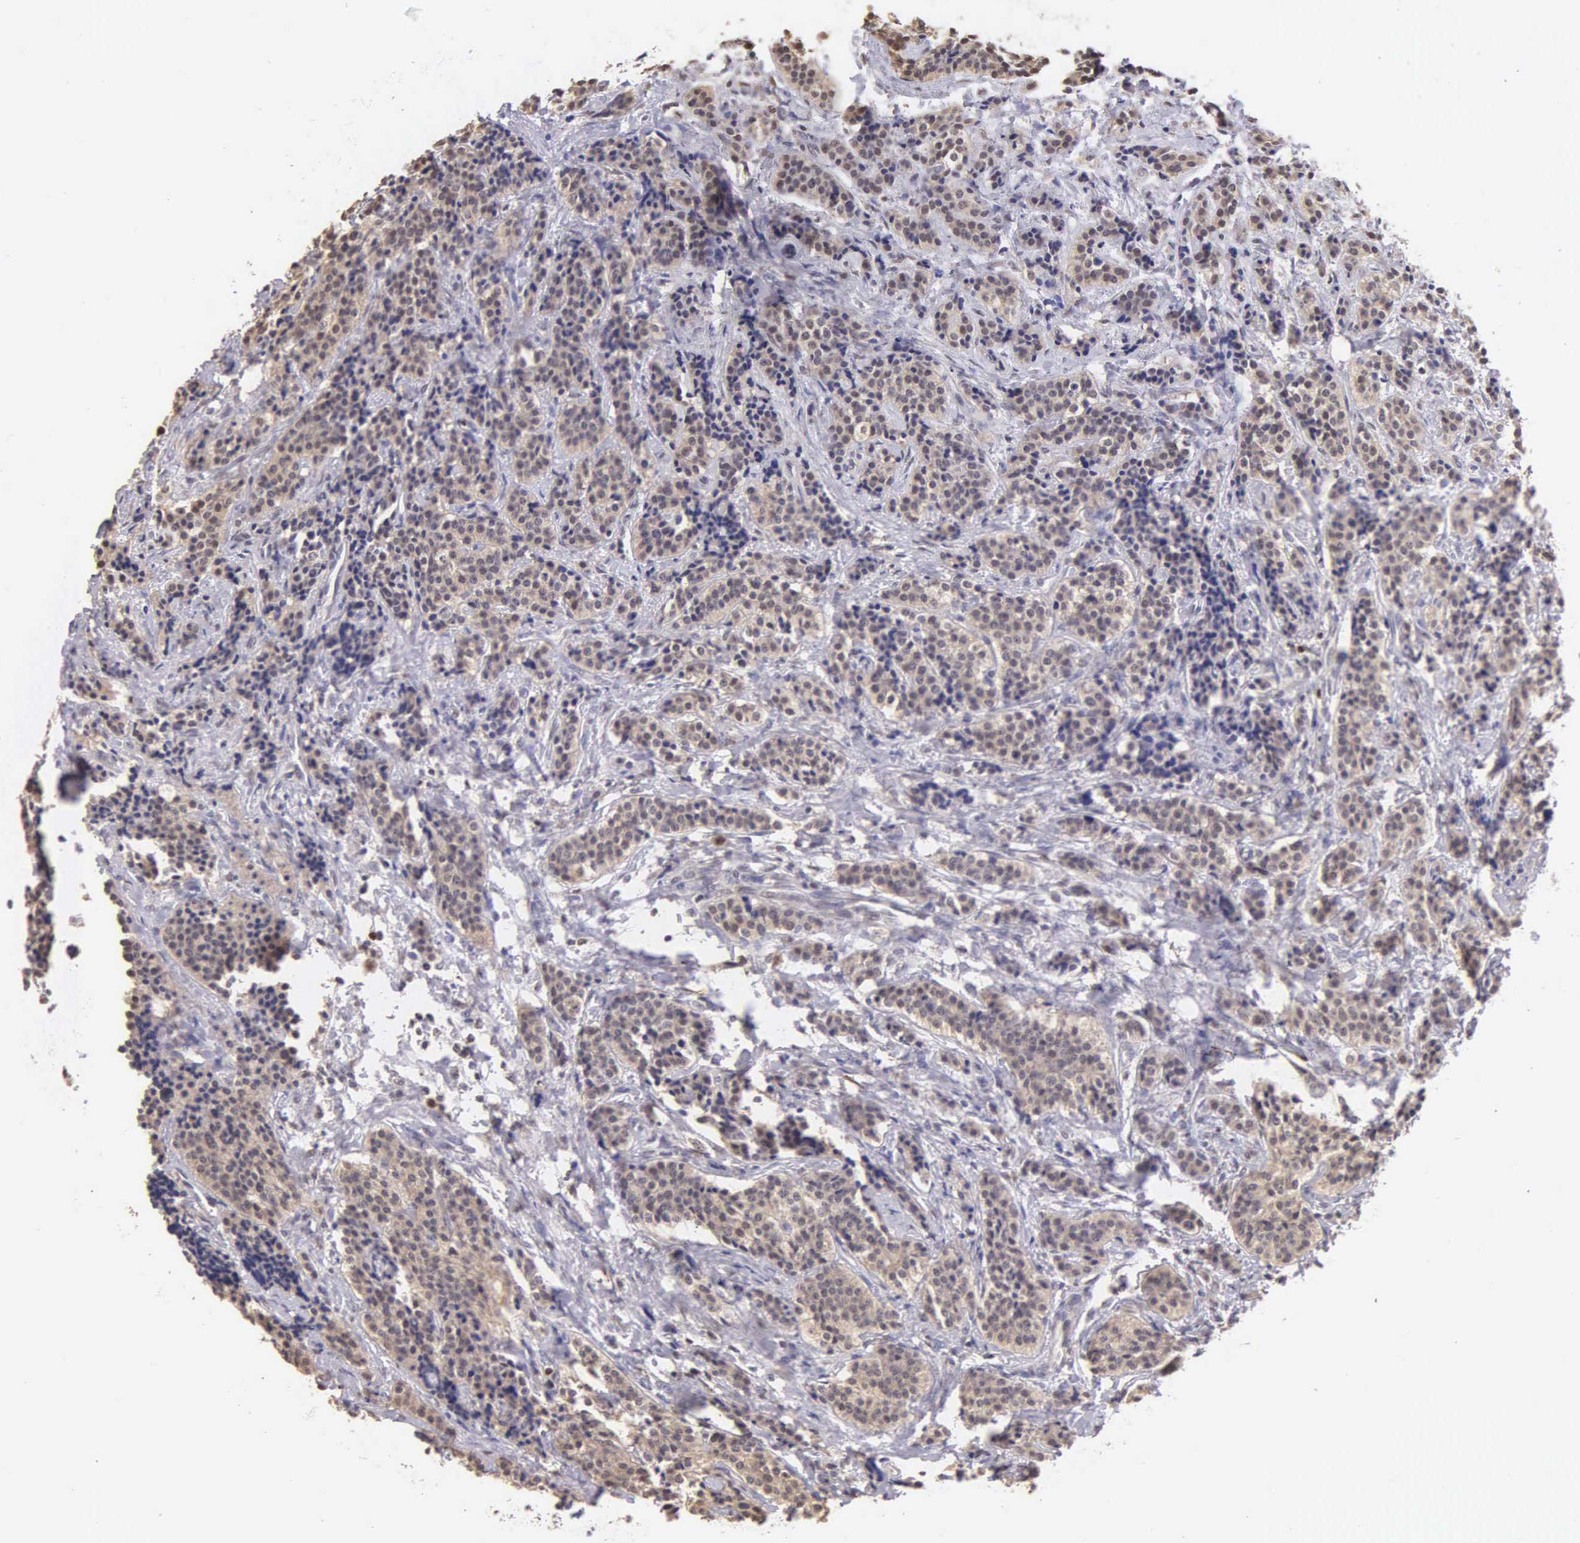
{"staining": {"intensity": "weak", "quantity": ">75%", "location": "cytoplasmic/membranous,nuclear"}, "tissue": "carcinoid", "cell_type": "Tumor cells", "image_type": "cancer", "snomed": [{"axis": "morphology", "description": "Carcinoid, malignant, NOS"}, {"axis": "topography", "description": "Small intestine"}], "caption": "Immunohistochemistry of human malignant carcinoid exhibits low levels of weak cytoplasmic/membranous and nuclear positivity in approximately >75% of tumor cells.", "gene": "MKI67", "patient": {"sex": "male", "age": 63}}